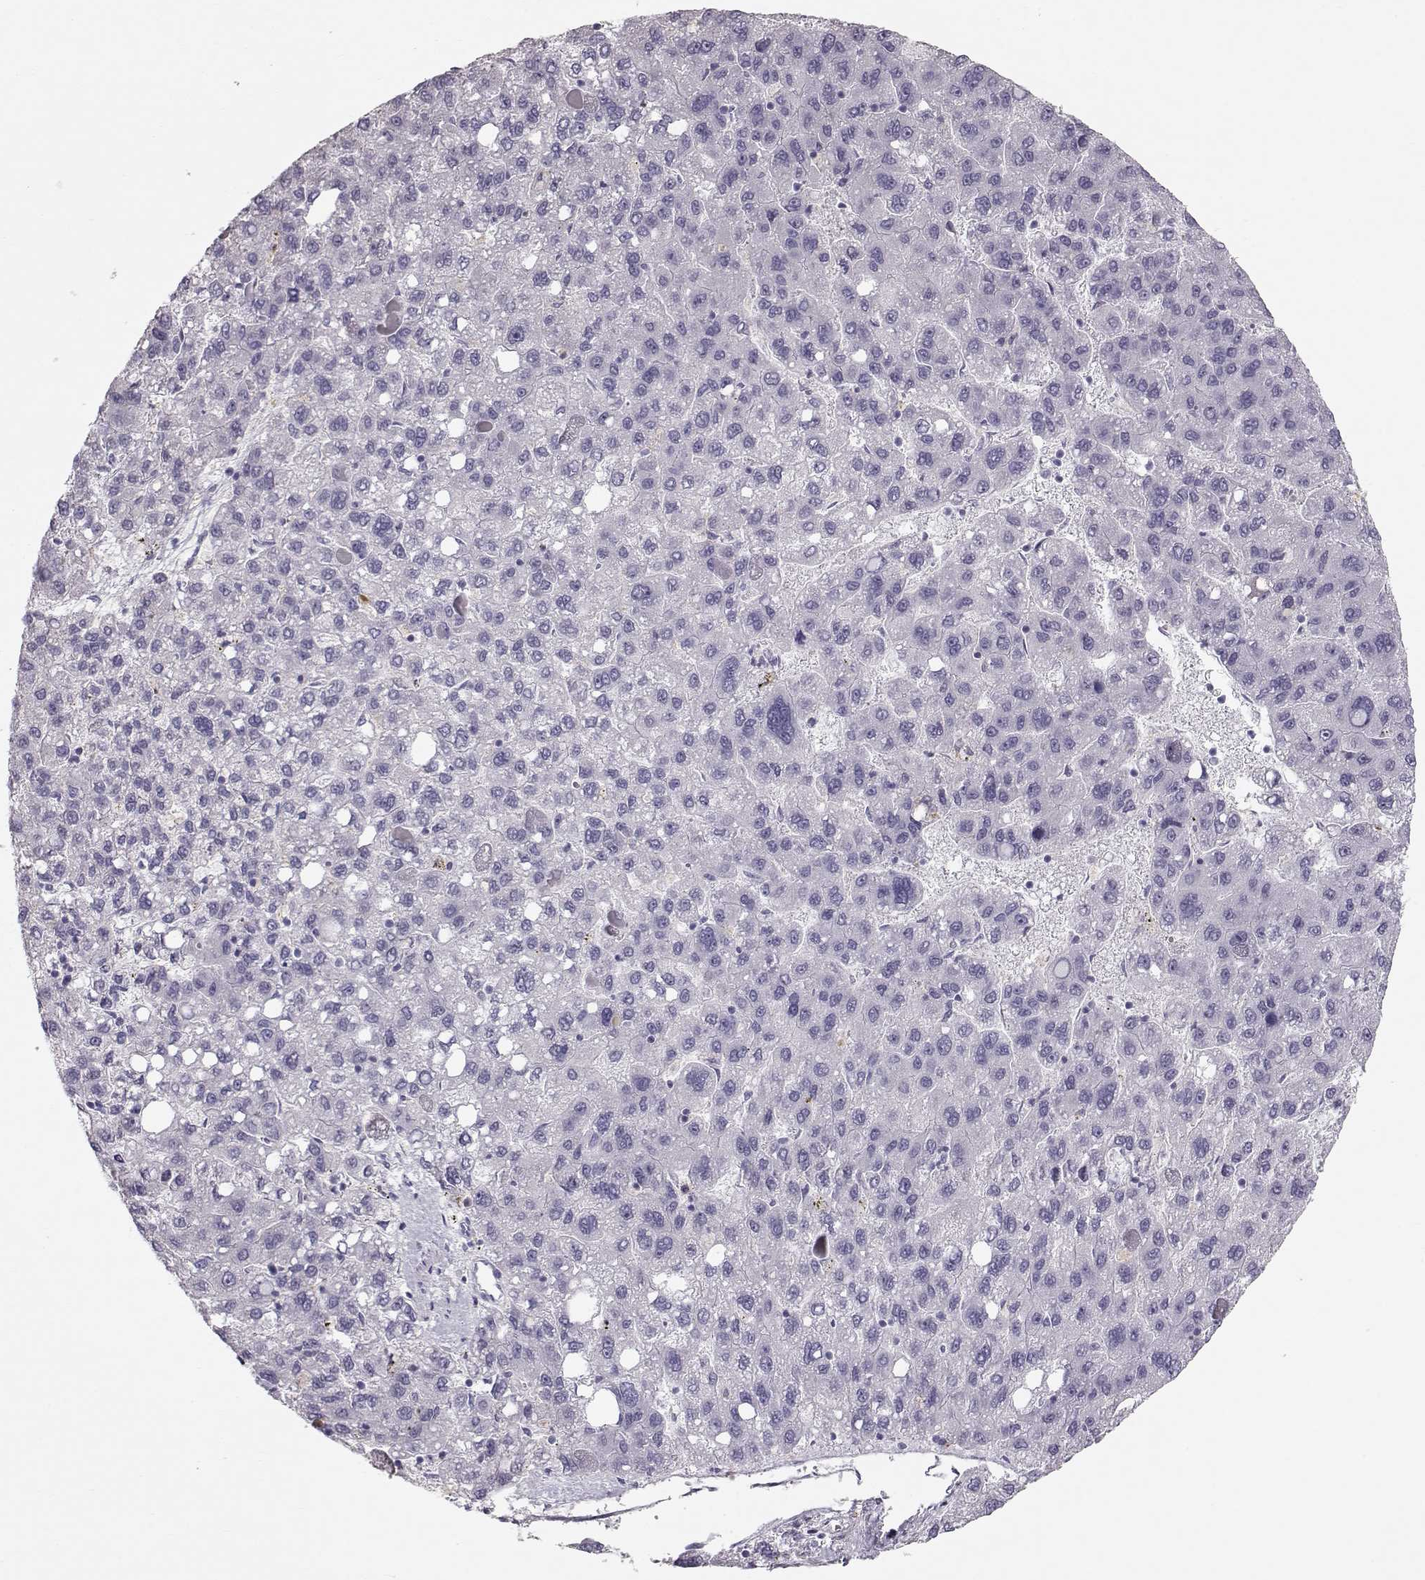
{"staining": {"intensity": "negative", "quantity": "none", "location": "none"}, "tissue": "liver cancer", "cell_type": "Tumor cells", "image_type": "cancer", "snomed": [{"axis": "morphology", "description": "Carcinoma, Hepatocellular, NOS"}, {"axis": "topography", "description": "Liver"}], "caption": "A micrograph of hepatocellular carcinoma (liver) stained for a protein exhibits no brown staining in tumor cells.", "gene": "POU1F1", "patient": {"sex": "female", "age": 82}}